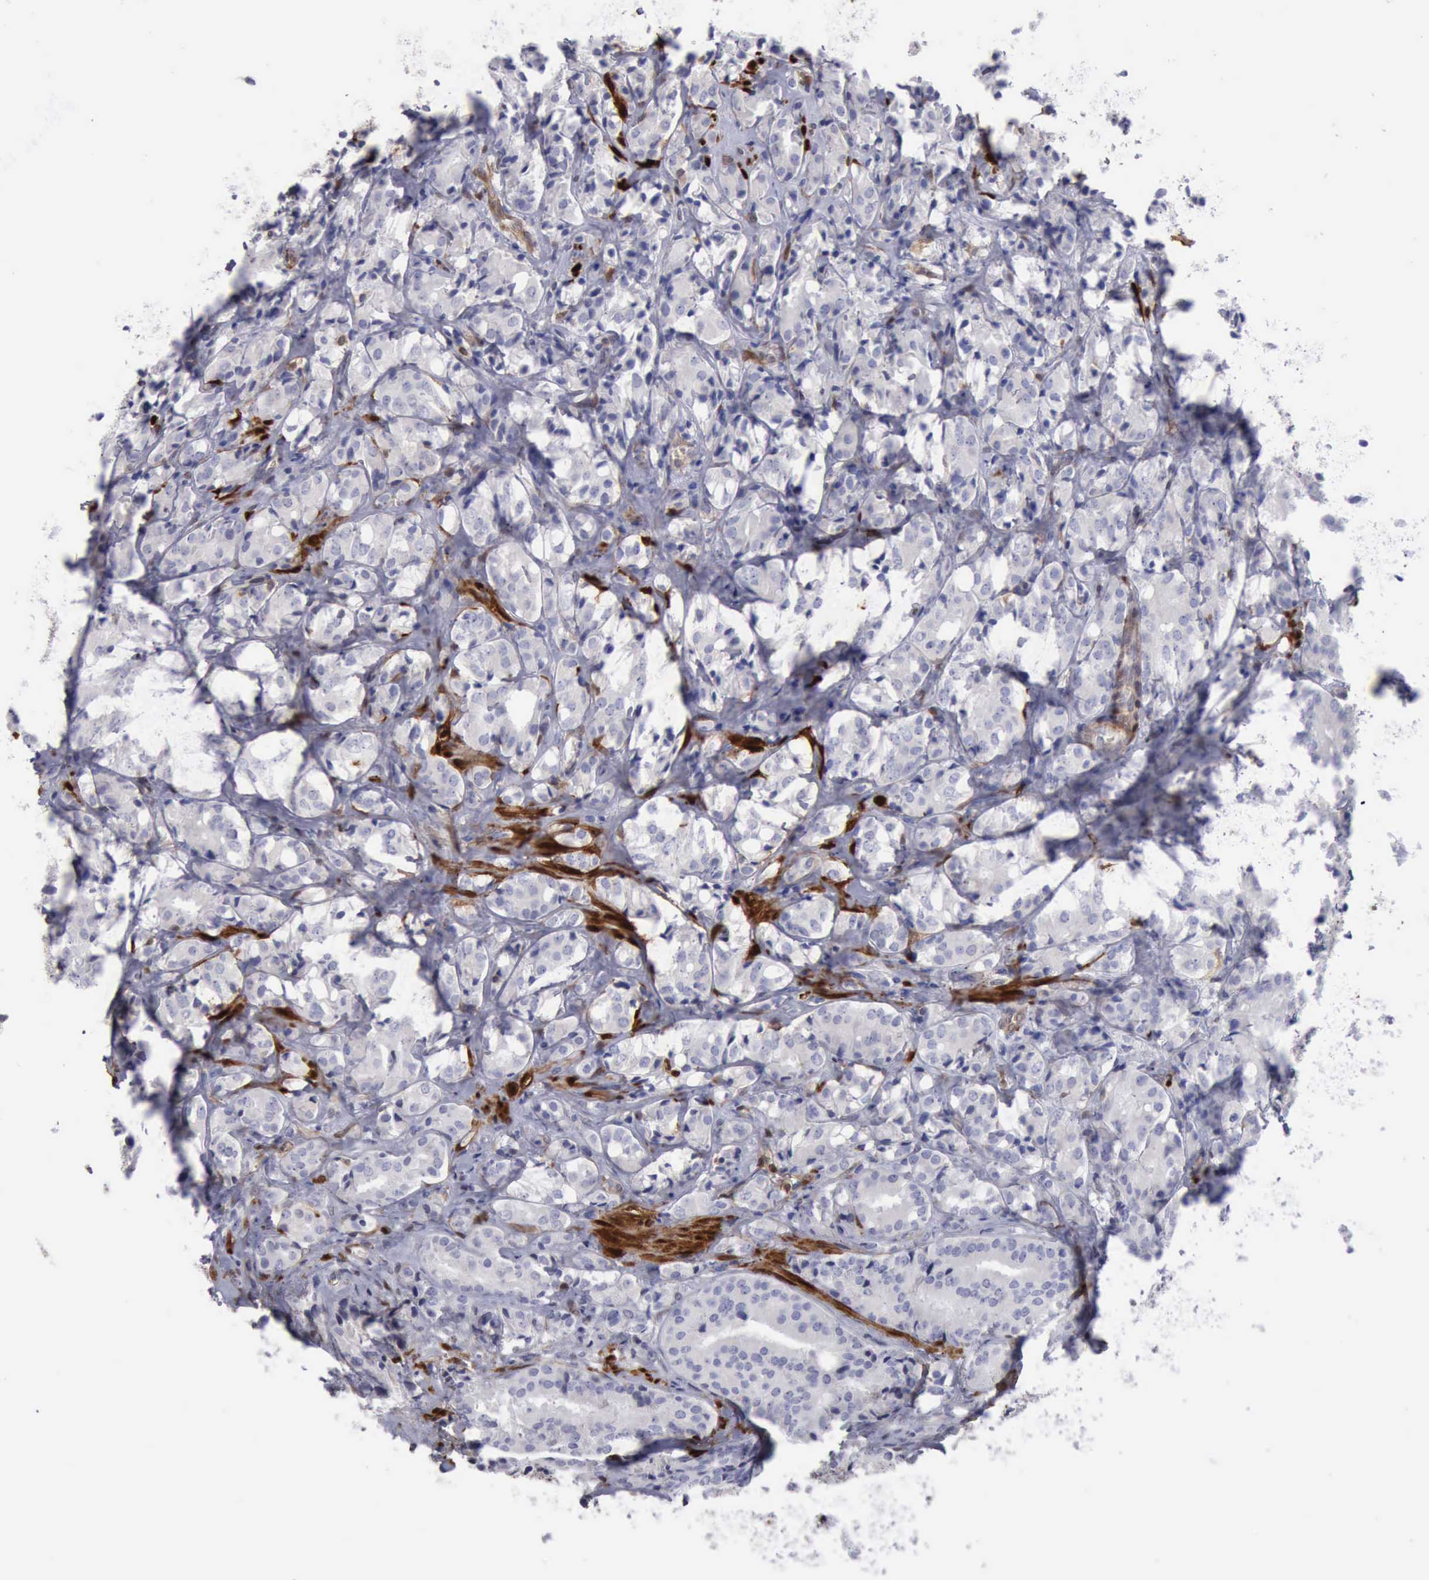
{"staining": {"intensity": "negative", "quantity": "none", "location": "none"}, "tissue": "prostate cancer", "cell_type": "Tumor cells", "image_type": "cancer", "snomed": [{"axis": "morphology", "description": "Adenocarcinoma, High grade"}, {"axis": "topography", "description": "Prostate"}], "caption": "This is an immunohistochemistry photomicrograph of human prostate cancer (adenocarcinoma (high-grade)). There is no staining in tumor cells.", "gene": "FHL1", "patient": {"sex": "male", "age": 68}}